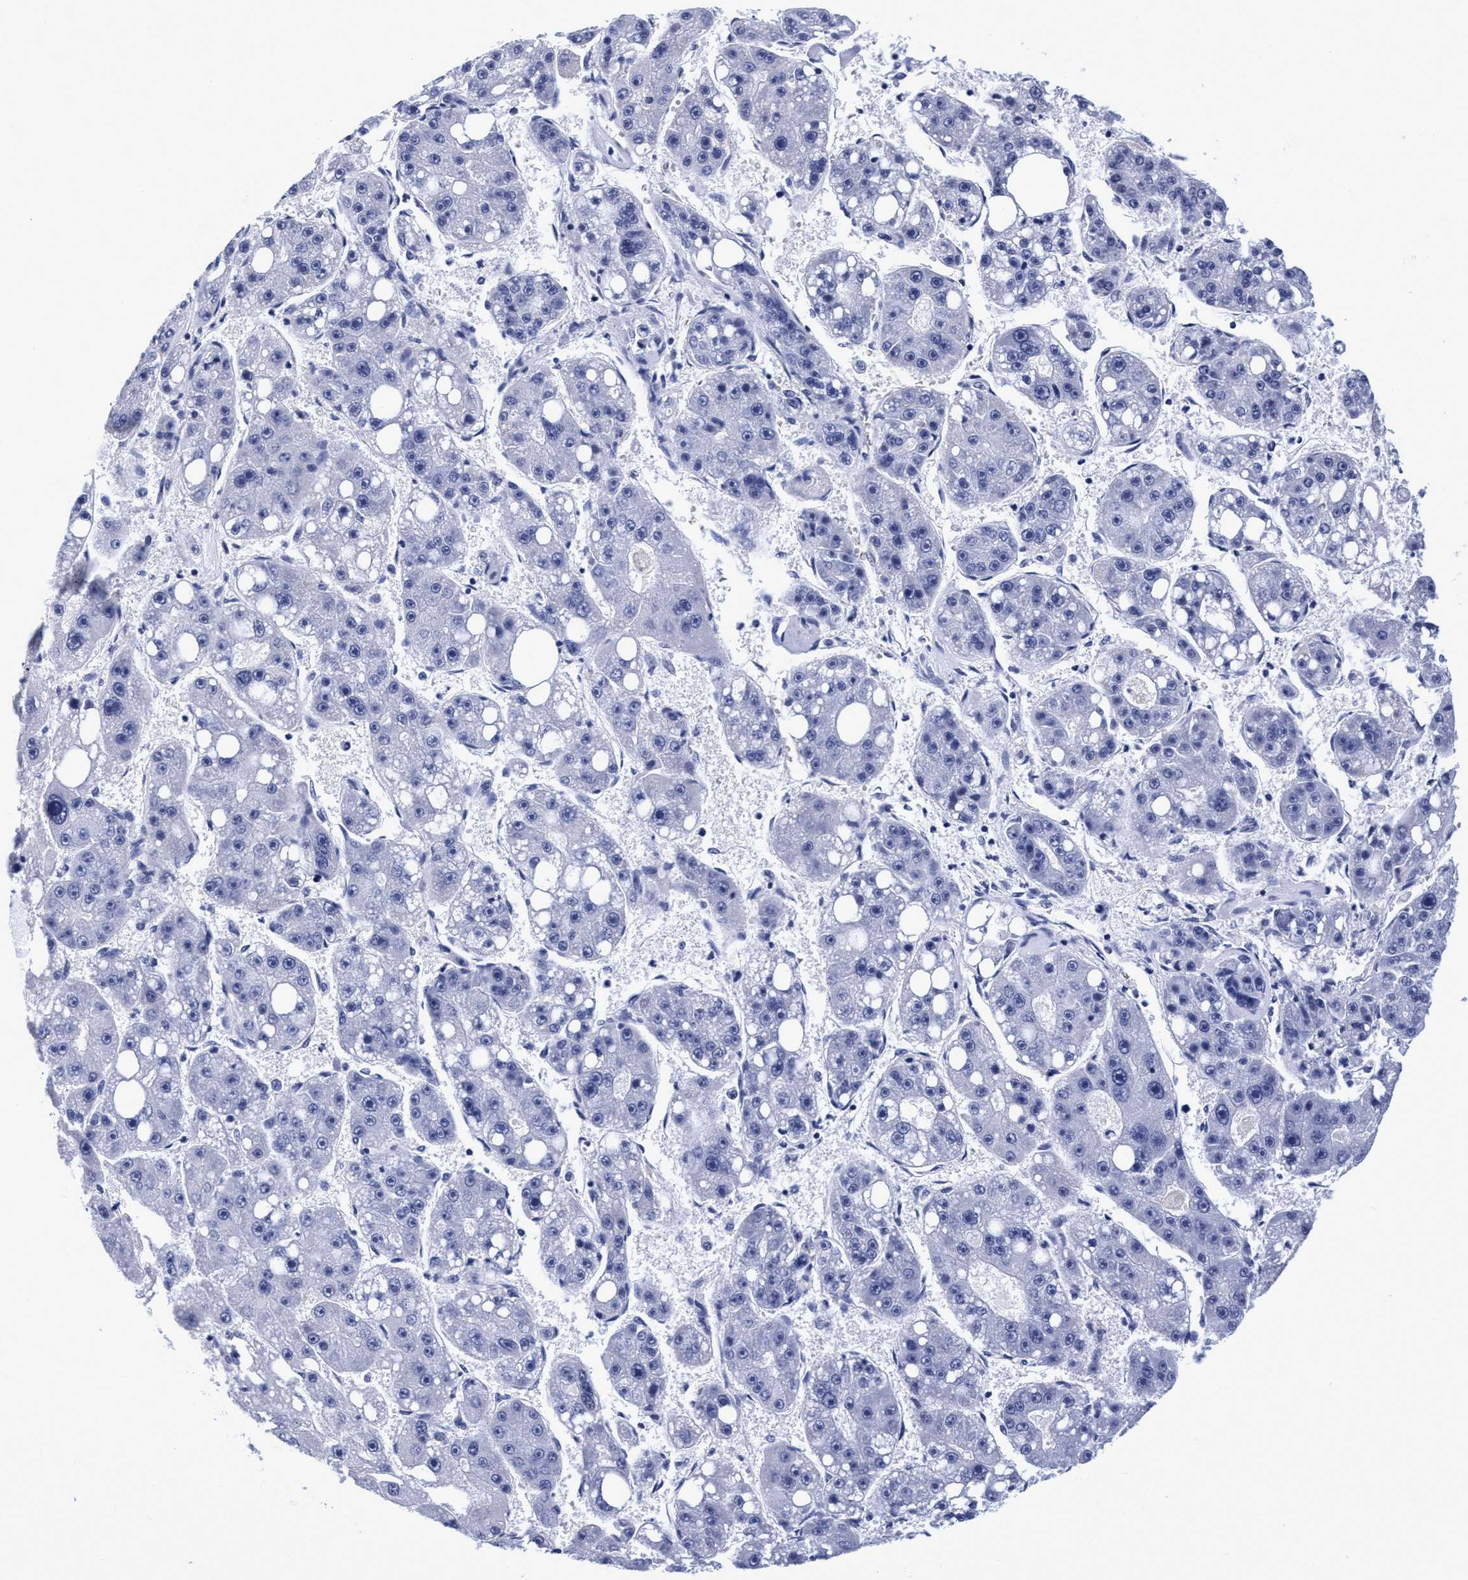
{"staining": {"intensity": "negative", "quantity": "none", "location": "none"}, "tissue": "liver cancer", "cell_type": "Tumor cells", "image_type": "cancer", "snomed": [{"axis": "morphology", "description": "Carcinoma, Hepatocellular, NOS"}, {"axis": "topography", "description": "Liver"}], "caption": "Immunohistochemistry histopathology image of neoplastic tissue: liver cancer (hepatocellular carcinoma) stained with DAB (3,3'-diaminobenzidine) reveals no significant protein expression in tumor cells.", "gene": "PLPPR1", "patient": {"sex": "female", "age": 61}}